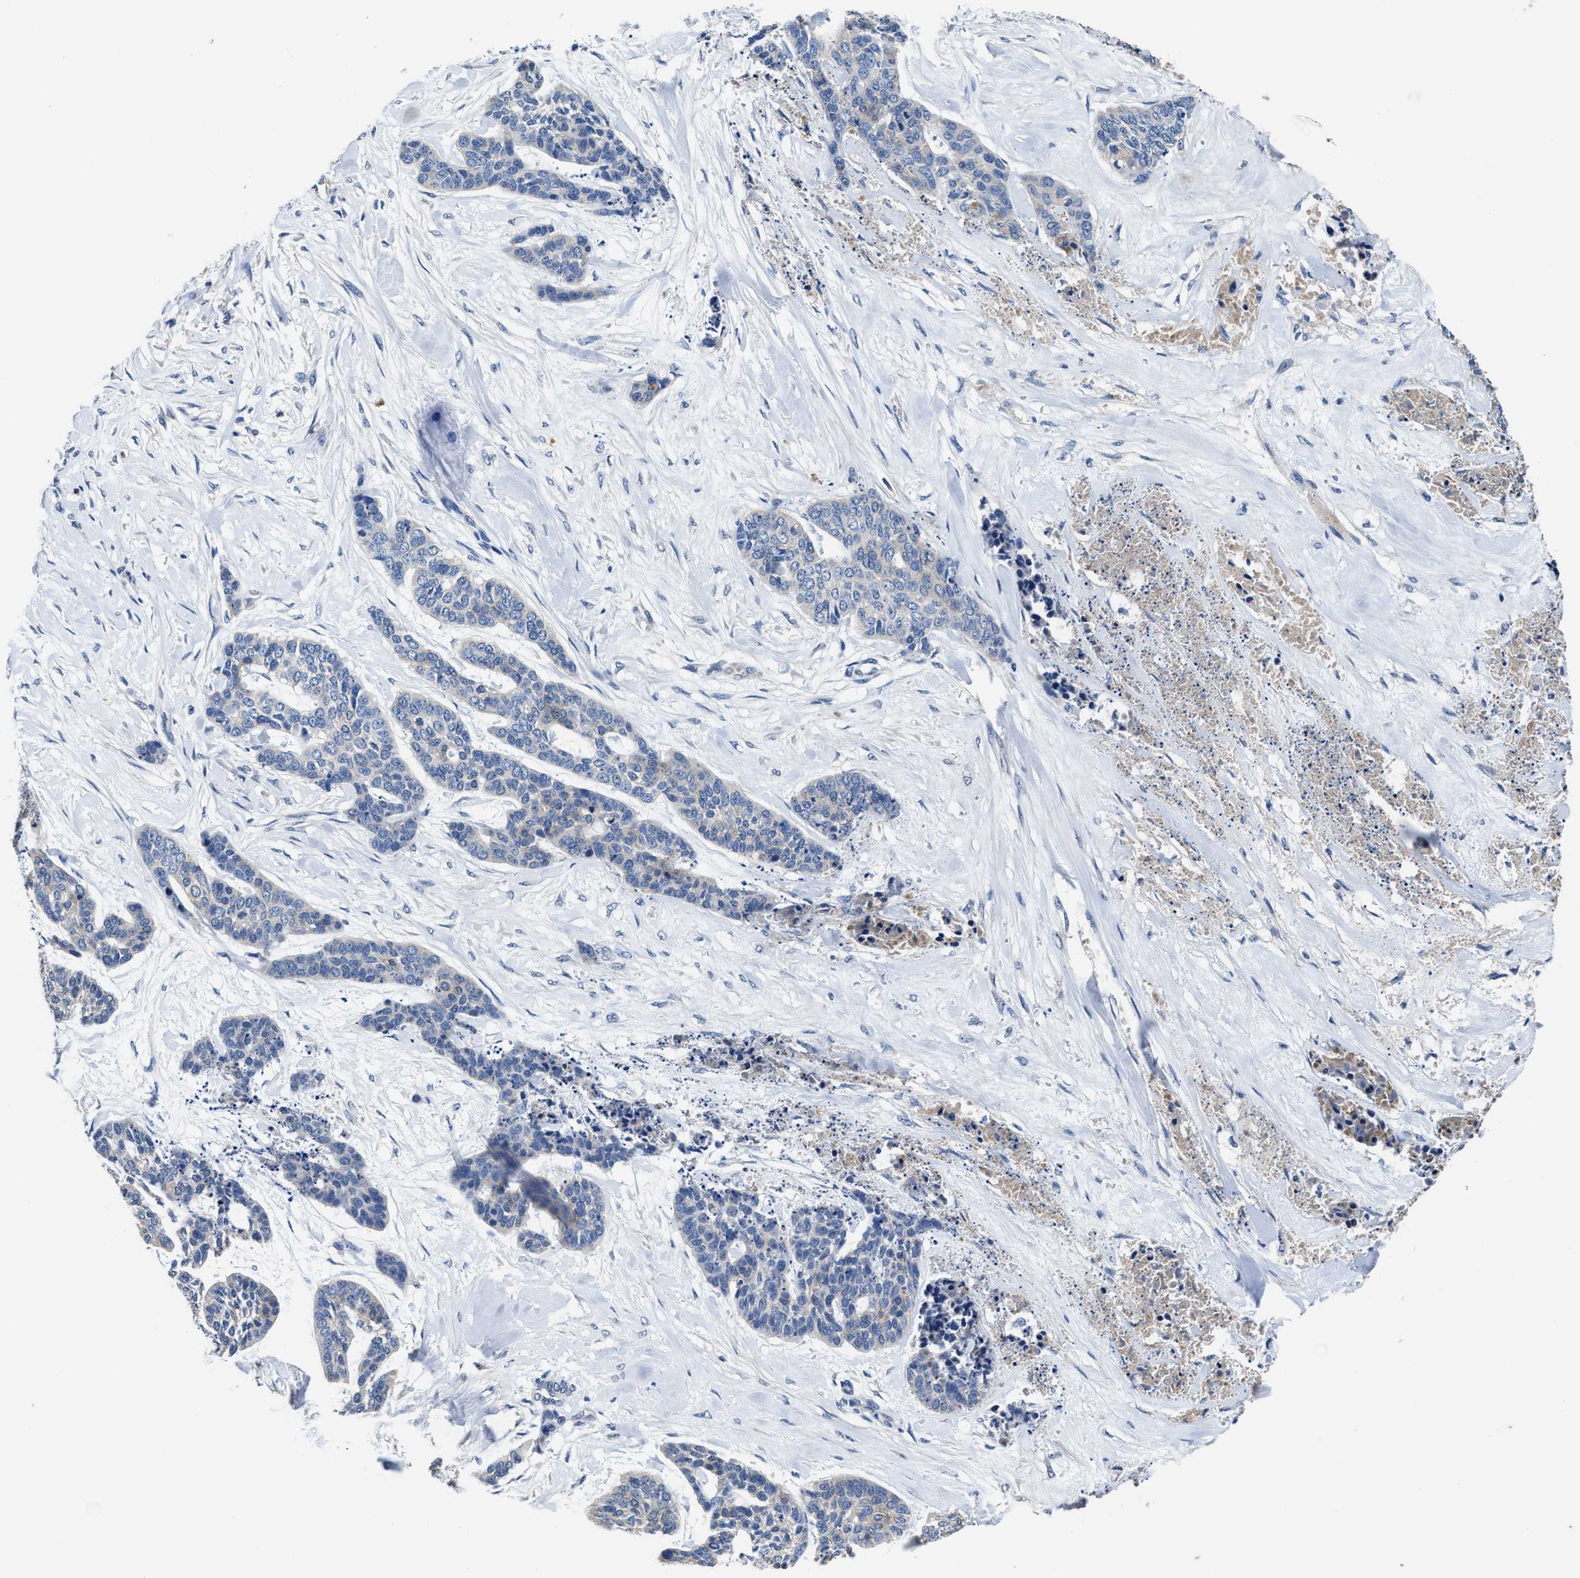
{"staining": {"intensity": "negative", "quantity": "none", "location": "none"}, "tissue": "skin cancer", "cell_type": "Tumor cells", "image_type": "cancer", "snomed": [{"axis": "morphology", "description": "Basal cell carcinoma"}, {"axis": "topography", "description": "Skin"}], "caption": "A high-resolution histopathology image shows immunohistochemistry (IHC) staining of skin cancer (basal cell carcinoma), which demonstrates no significant staining in tumor cells.", "gene": "UBR4", "patient": {"sex": "female", "age": 64}}